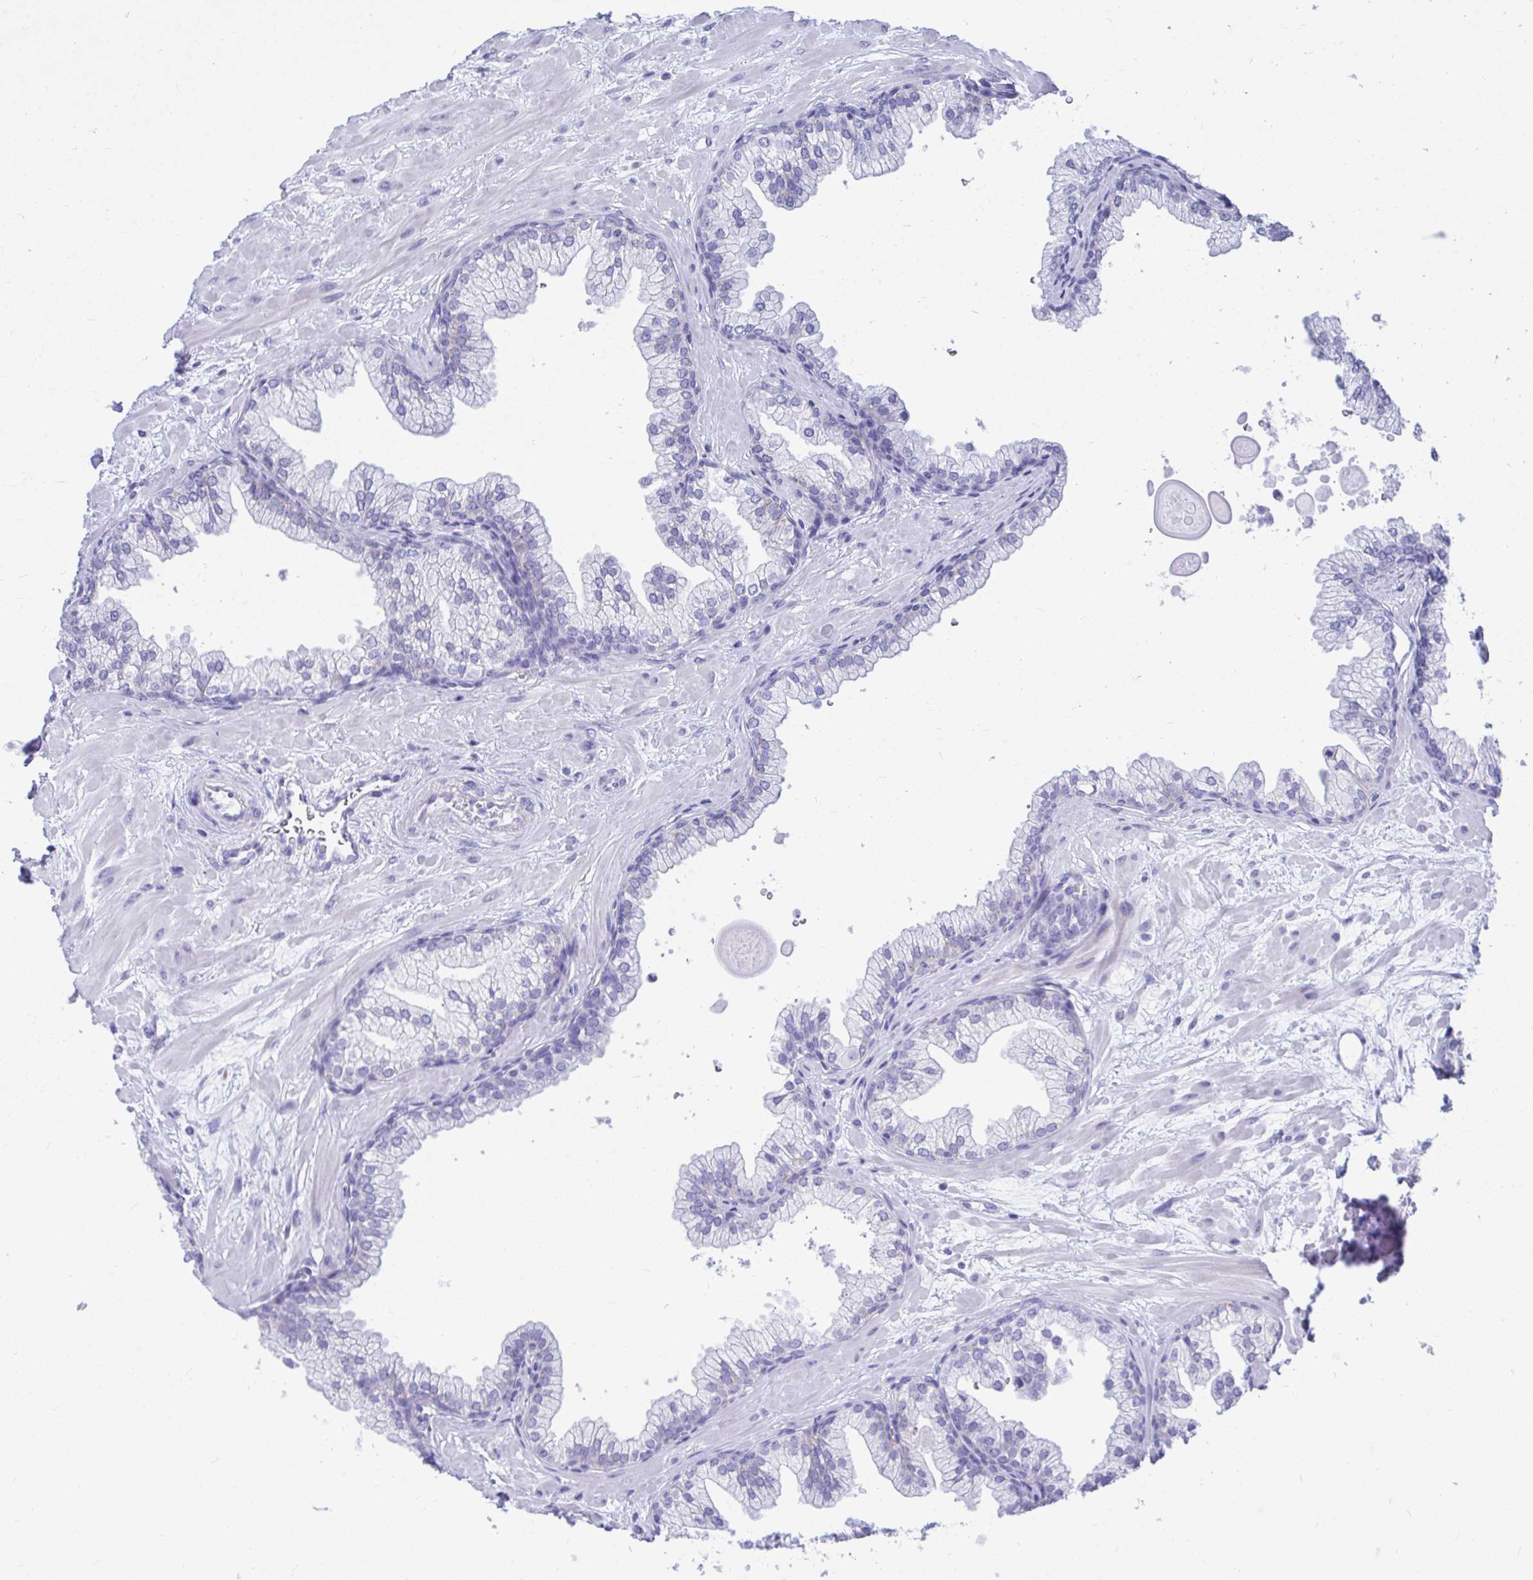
{"staining": {"intensity": "negative", "quantity": "none", "location": "none"}, "tissue": "prostate", "cell_type": "Glandular cells", "image_type": "normal", "snomed": [{"axis": "morphology", "description": "Normal tissue, NOS"}, {"axis": "topography", "description": "Prostate"}, {"axis": "topography", "description": "Peripheral nerve tissue"}], "caption": "Prostate stained for a protein using immunohistochemistry reveals no expression glandular cells.", "gene": "SHISA8", "patient": {"sex": "male", "age": 61}}